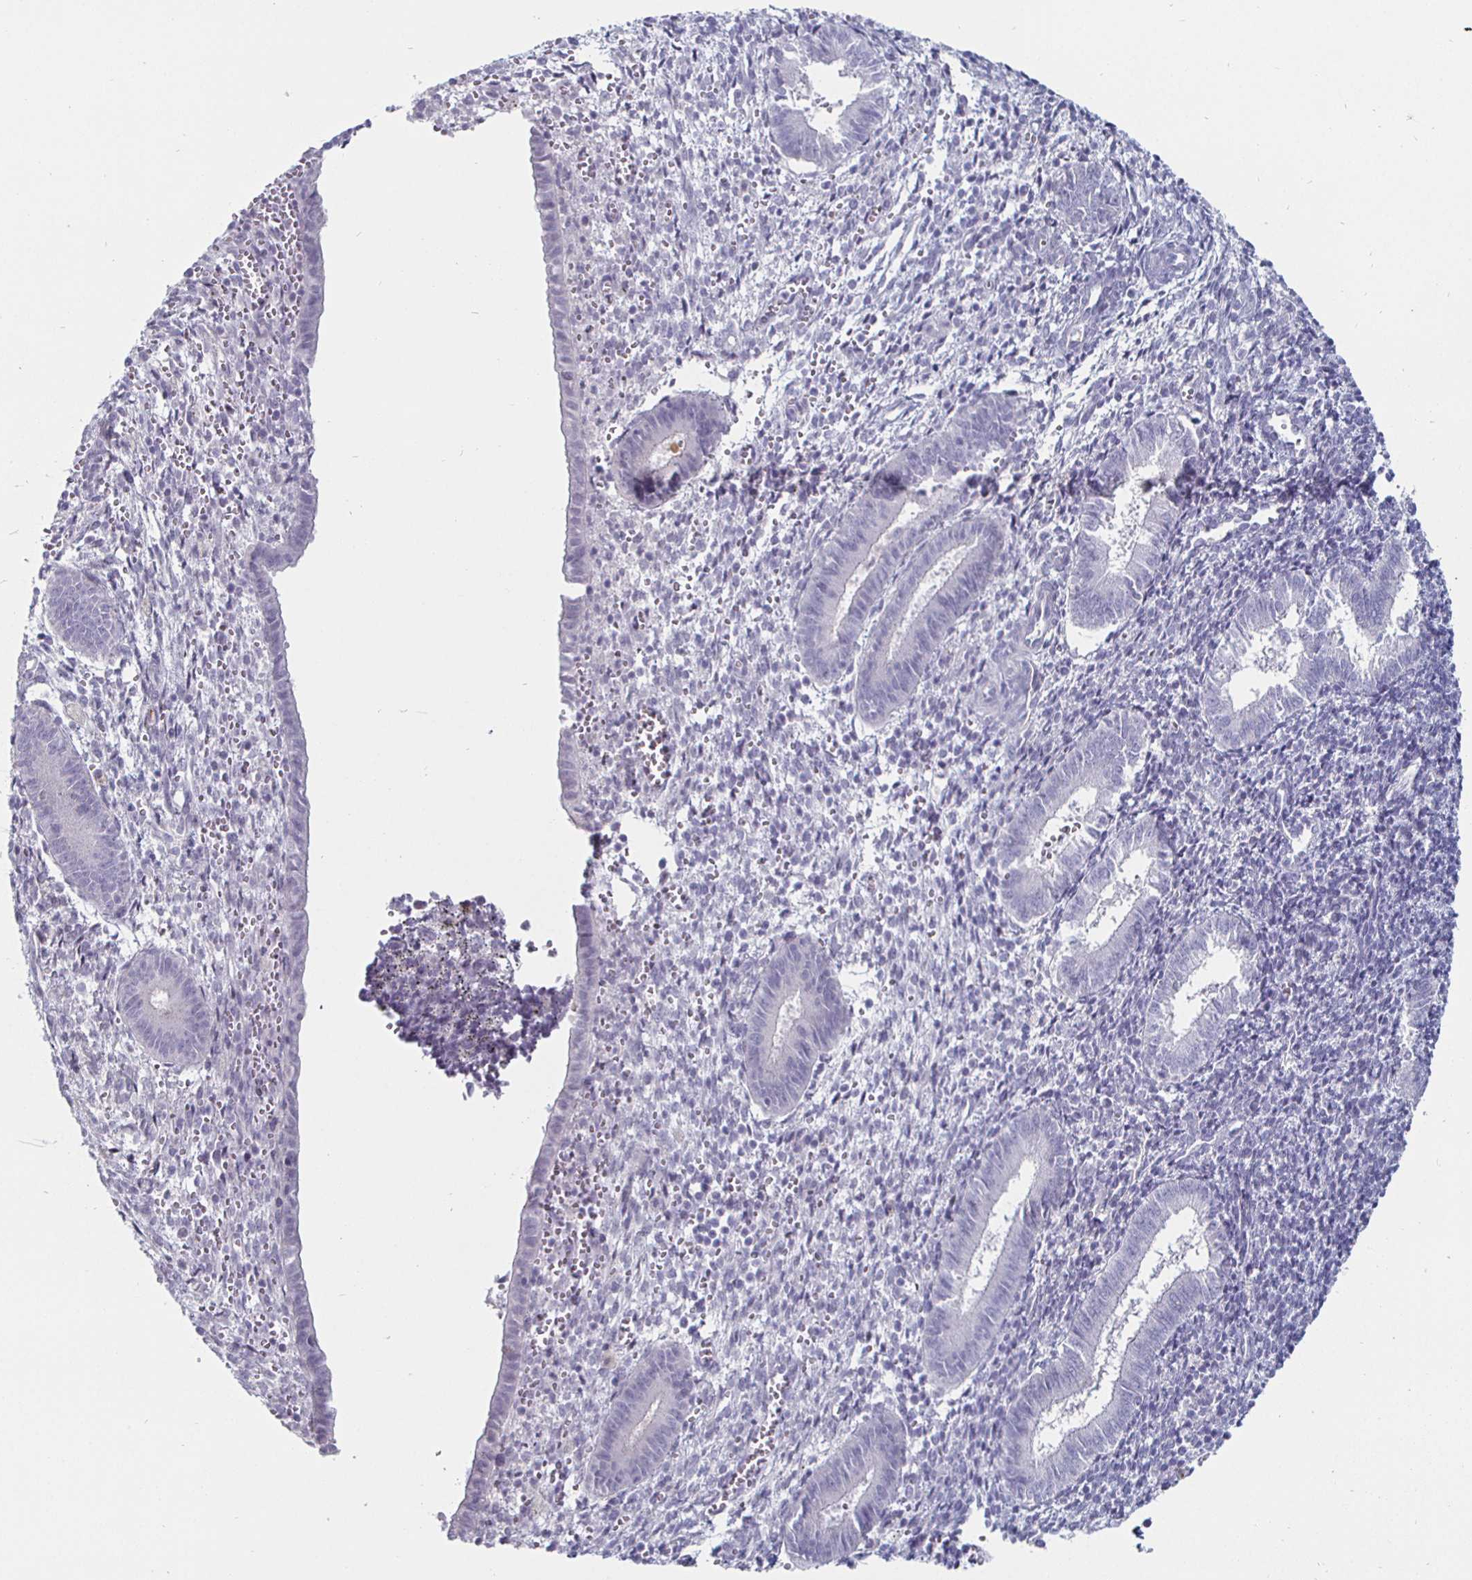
{"staining": {"intensity": "negative", "quantity": "none", "location": "none"}, "tissue": "endometrium", "cell_type": "Cells in endometrial stroma", "image_type": "normal", "snomed": [{"axis": "morphology", "description": "Normal tissue, NOS"}, {"axis": "topography", "description": "Endometrium"}], "caption": "A micrograph of human endometrium is negative for staining in cells in endometrial stroma. Nuclei are stained in blue.", "gene": "DMRTB1", "patient": {"sex": "female", "age": 25}}